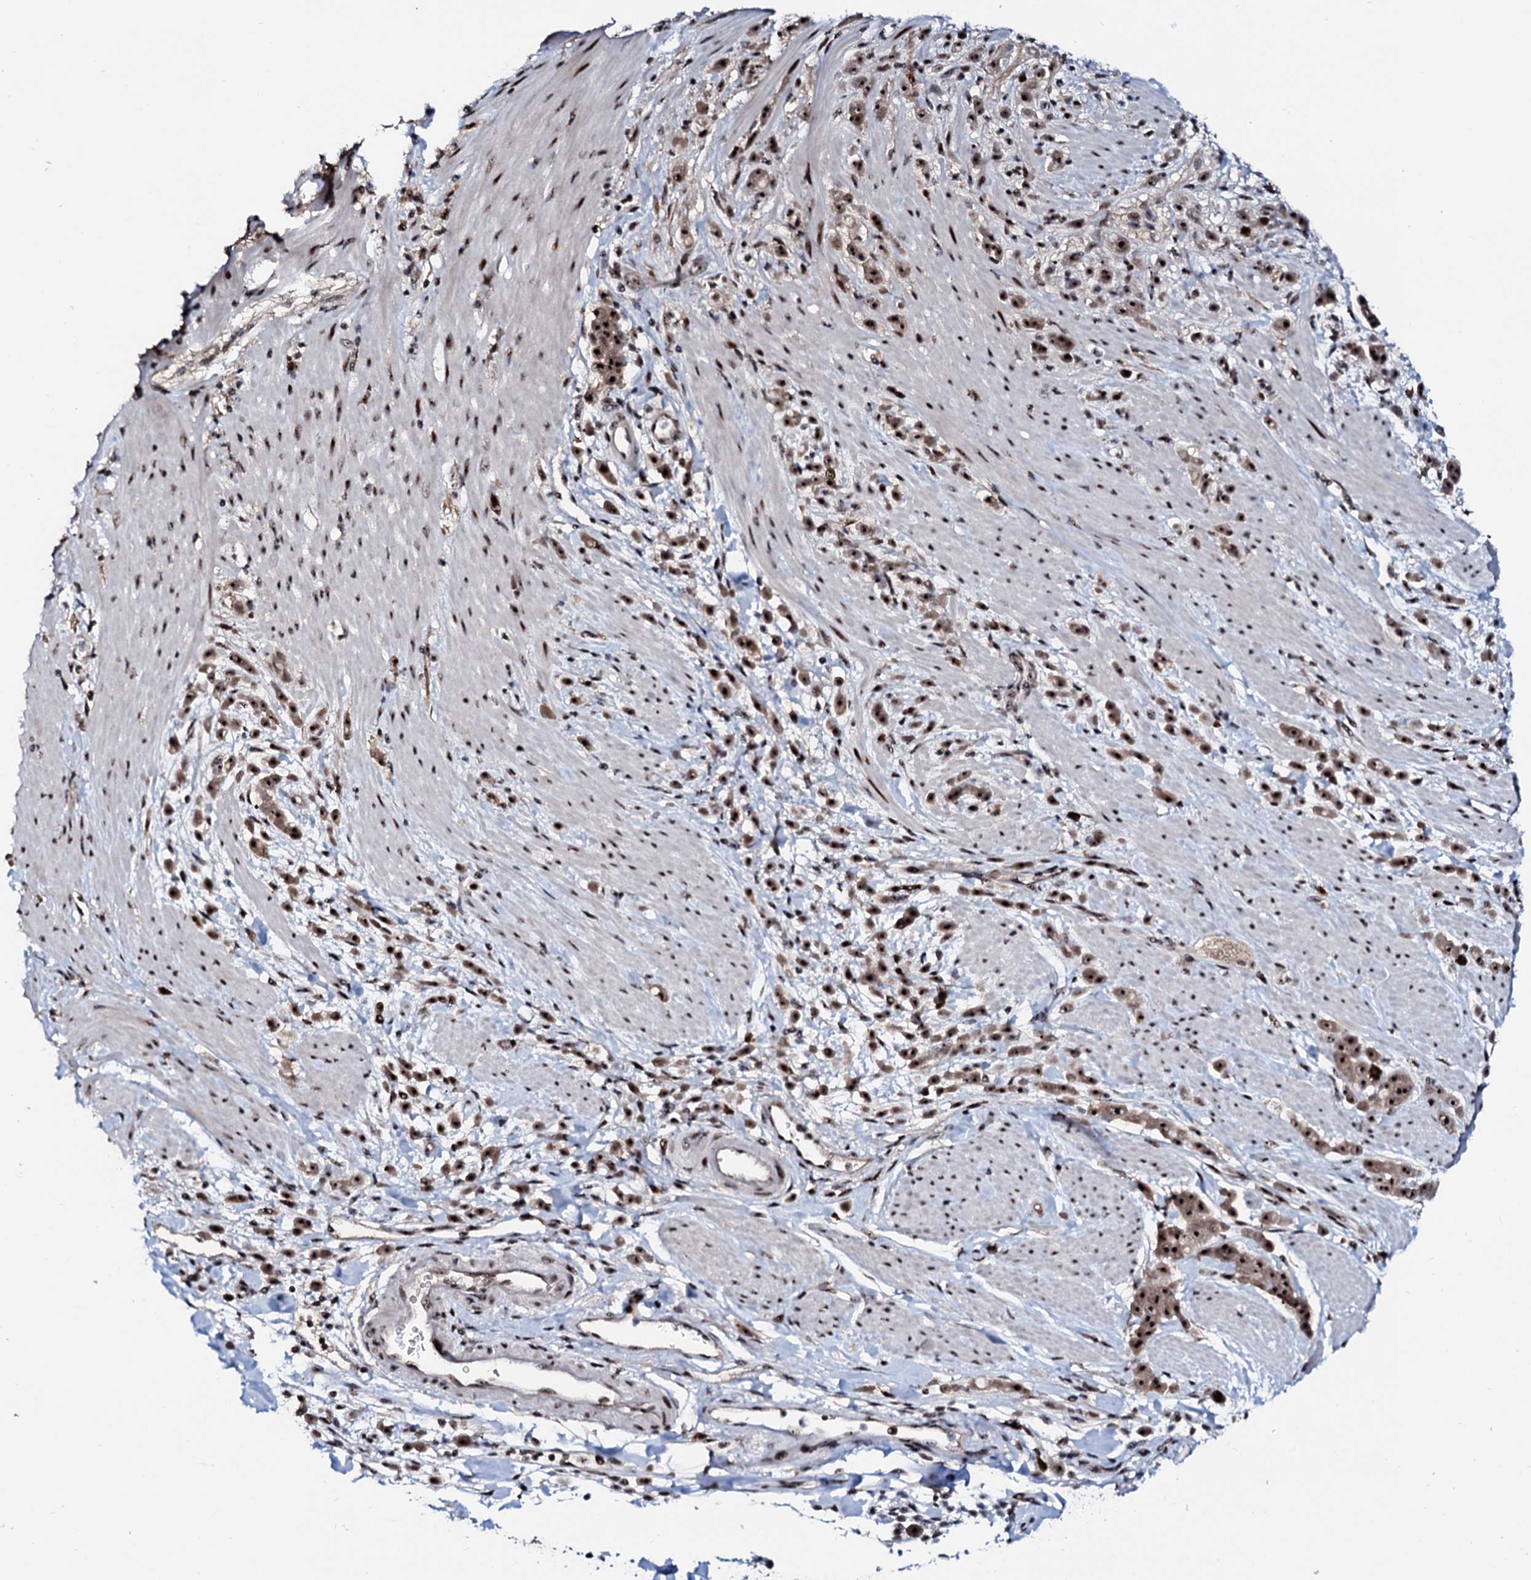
{"staining": {"intensity": "moderate", "quantity": ">75%", "location": "nuclear"}, "tissue": "pancreatic cancer", "cell_type": "Tumor cells", "image_type": "cancer", "snomed": [{"axis": "morphology", "description": "Normal tissue, NOS"}, {"axis": "morphology", "description": "Adenocarcinoma, NOS"}, {"axis": "topography", "description": "Pancreas"}], "caption": "A high-resolution histopathology image shows immunohistochemistry staining of pancreatic cancer, which reveals moderate nuclear expression in about >75% of tumor cells.", "gene": "NEUROG3", "patient": {"sex": "female", "age": 64}}